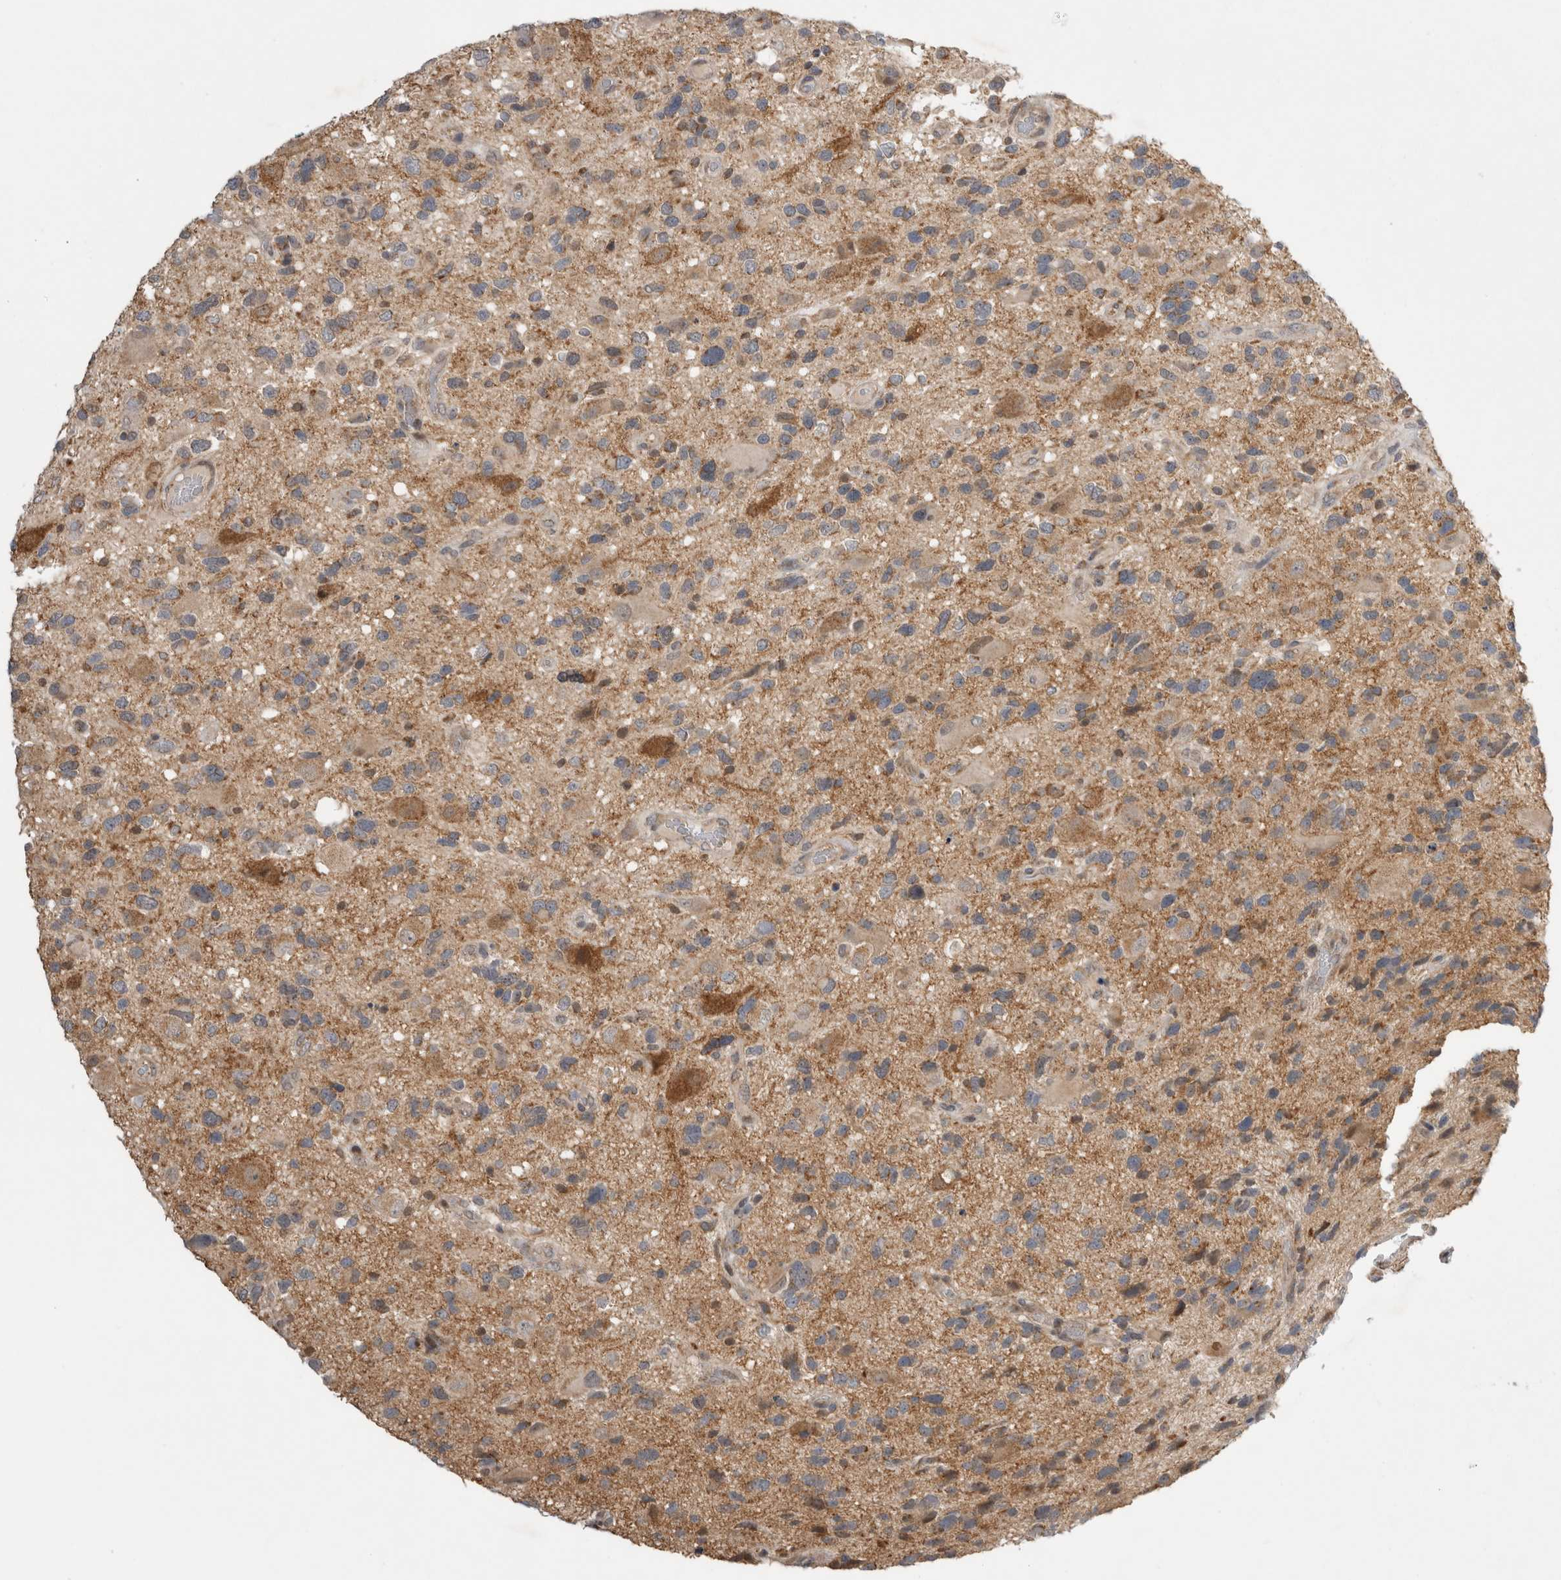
{"staining": {"intensity": "weak", "quantity": ">75%", "location": "cytoplasmic/membranous"}, "tissue": "glioma", "cell_type": "Tumor cells", "image_type": "cancer", "snomed": [{"axis": "morphology", "description": "Glioma, malignant, High grade"}, {"axis": "topography", "description": "Brain"}], "caption": "Weak cytoplasmic/membranous positivity is appreciated in approximately >75% of tumor cells in malignant glioma (high-grade).", "gene": "KCNIP1", "patient": {"sex": "male", "age": 33}}